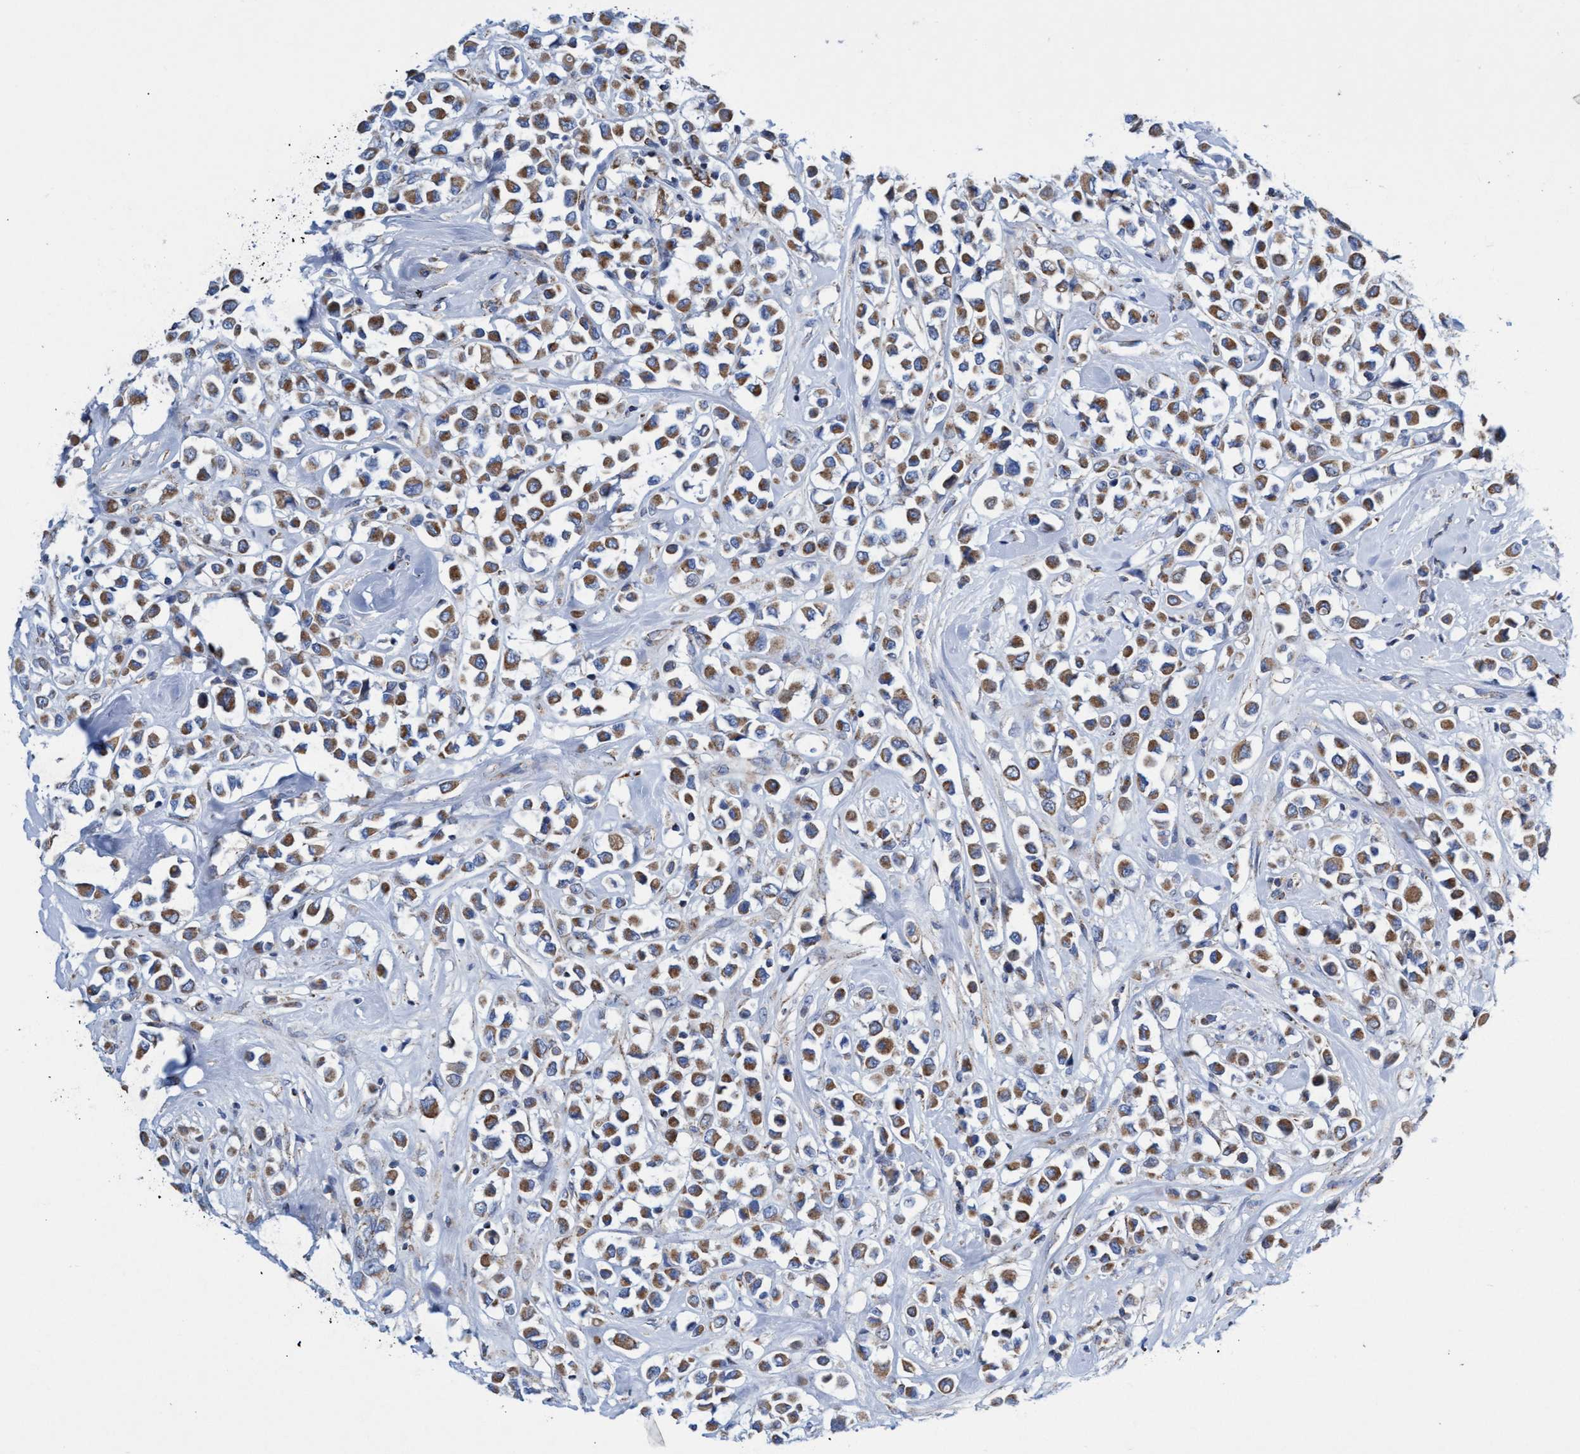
{"staining": {"intensity": "moderate", "quantity": ">75%", "location": "cytoplasmic/membranous"}, "tissue": "breast cancer", "cell_type": "Tumor cells", "image_type": "cancer", "snomed": [{"axis": "morphology", "description": "Duct carcinoma"}, {"axis": "topography", "description": "Breast"}], "caption": "Immunohistochemical staining of breast infiltrating ductal carcinoma shows medium levels of moderate cytoplasmic/membranous staining in about >75% of tumor cells. Using DAB (3,3'-diaminobenzidine) (brown) and hematoxylin (blue) stains, captured at high magnification using brightfield microscopy.", "gene": "ZNF750", "patient": {"sex": "female", "age": 61}}